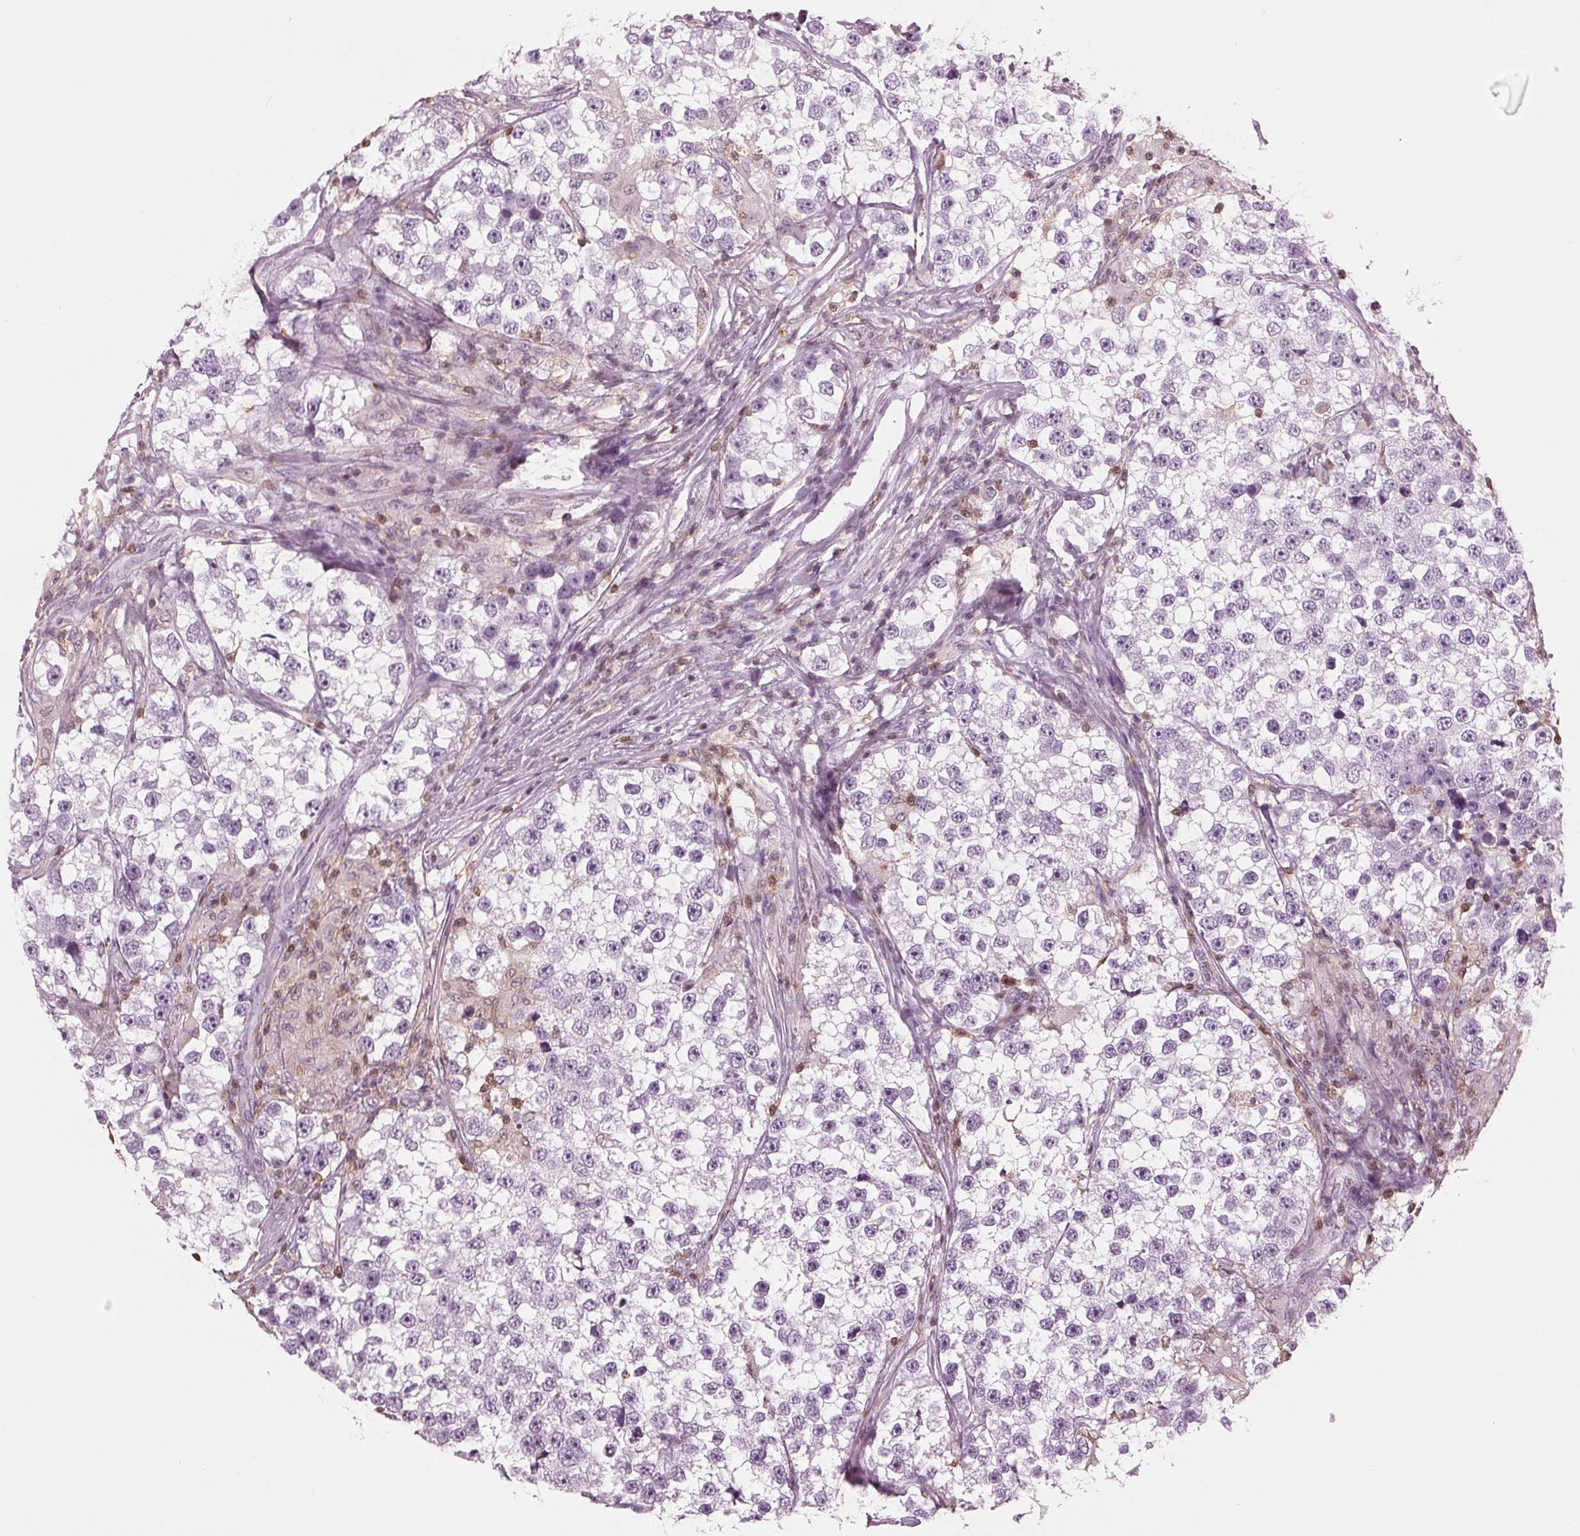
{"staining": {"intensity": "negative", "quantity": "none", "location": "none"}, "tissue": "testis cancer", "cell_type": "Tumor cells", "image_type": "cancer", "snomed": [{"axis": "morphology", "description": "Seminoma, NOS"}, {"axis": "topography", "description": "Testis"}], "caption": "This histopathology image is of testis cancer (seminoma) stained with immunohistochemistry (IHC) to label a protein in brown with the nuclei are counter-stained blue. There is no expression in tumor cells.", "gene": "BTLA", "patient": {"sex": "male", "age": 46}}